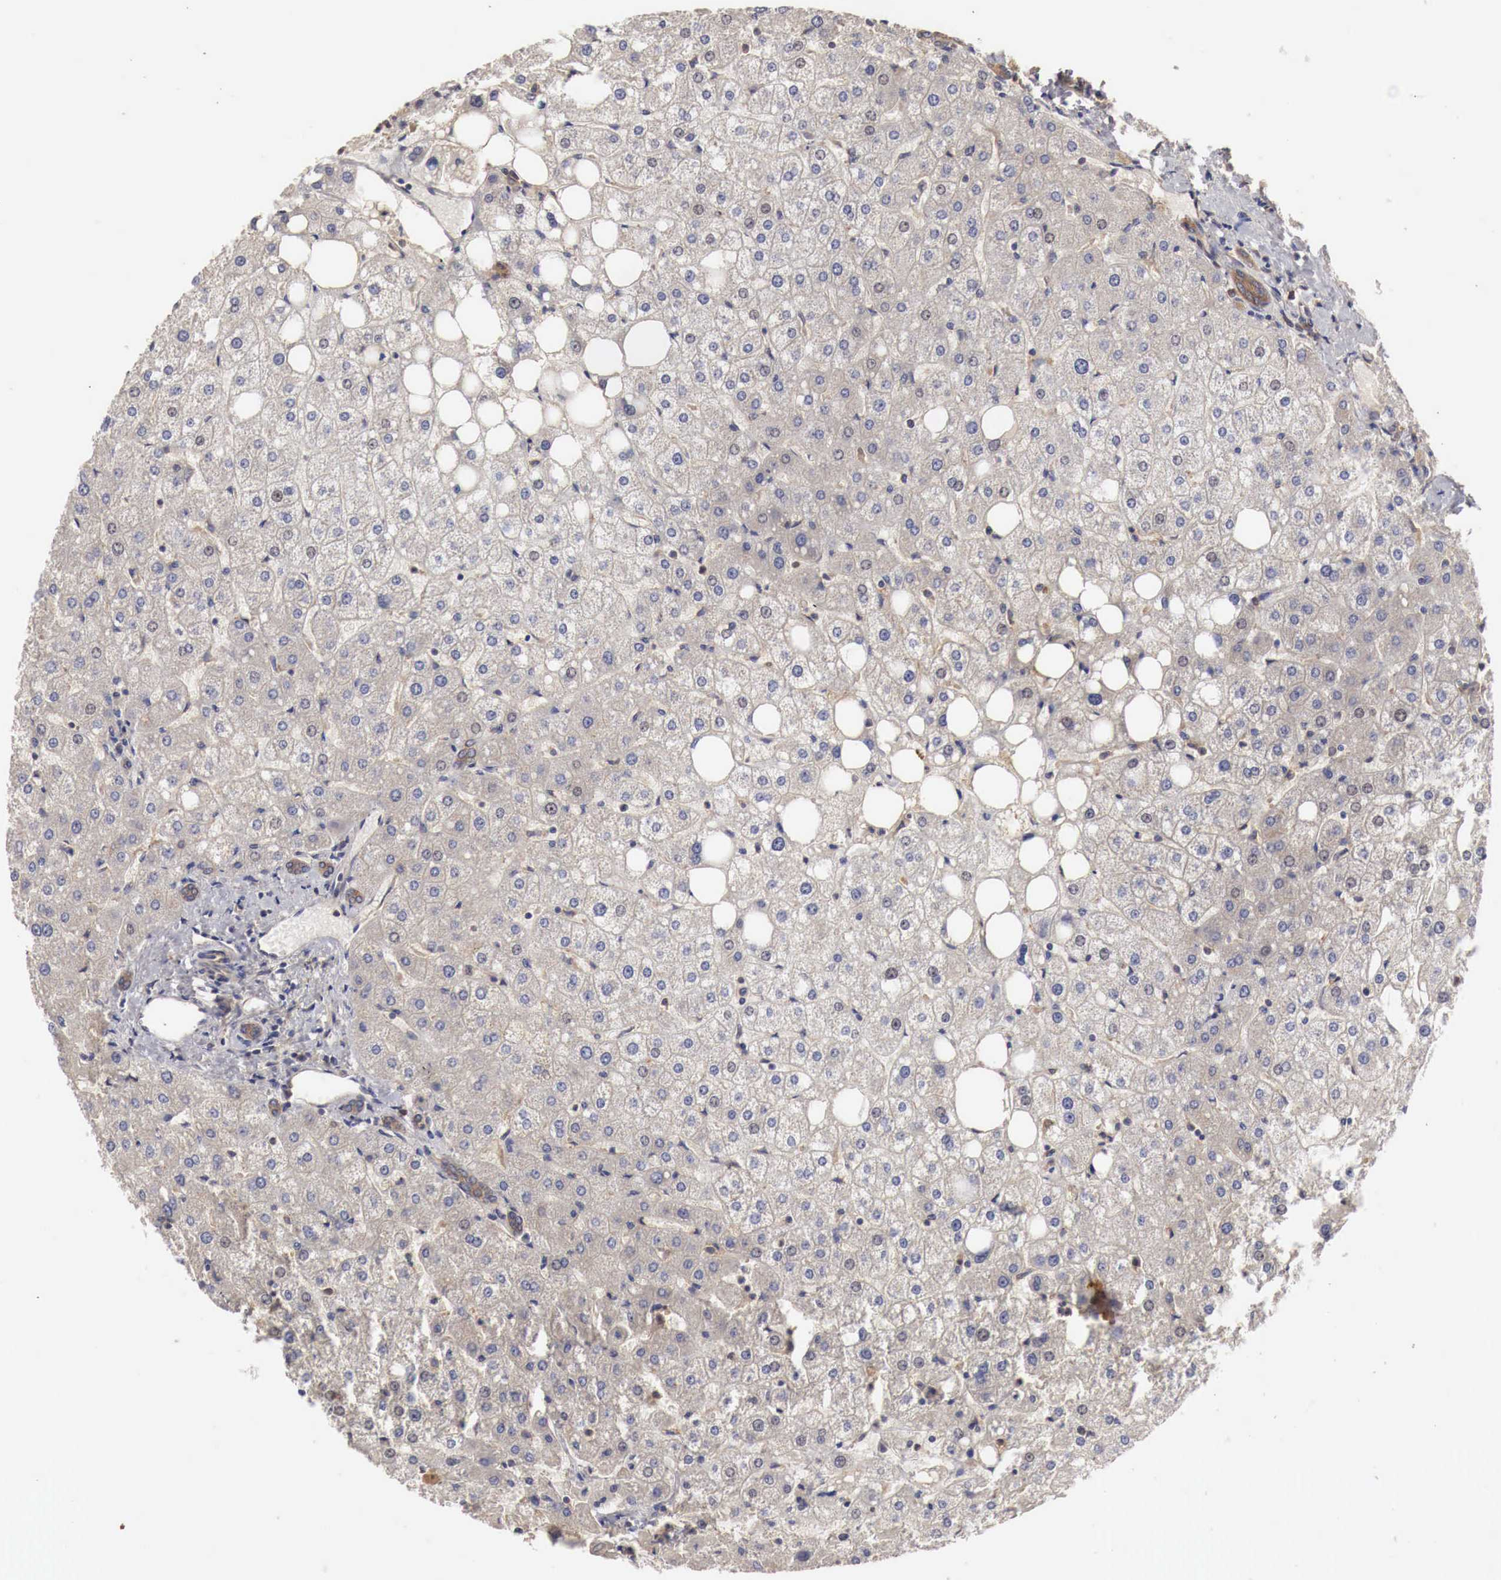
{"staining": {"intensity": "moderate", "quantity": ">75%", "location": "cytoplasmic/membranous"}, "tissue": "liver", "cell_type": "Cholangiocytes", "image_type": "normal", "snomed": [{"axis": "morphology", "description": "Normal tissue, NOS"}, {"axis": "topography", "description": "Liver"}], "caption": "Normal liver reveals moderate cytoplasmic/membranous expression in approximately >75% of cholangiocytes Immunohistochemistry (ihc) stains the protein of interest in brown and the nuclei are stained blue..", "gene": "ARMCX4", "patient": {"sex": "male", "age": 35}}